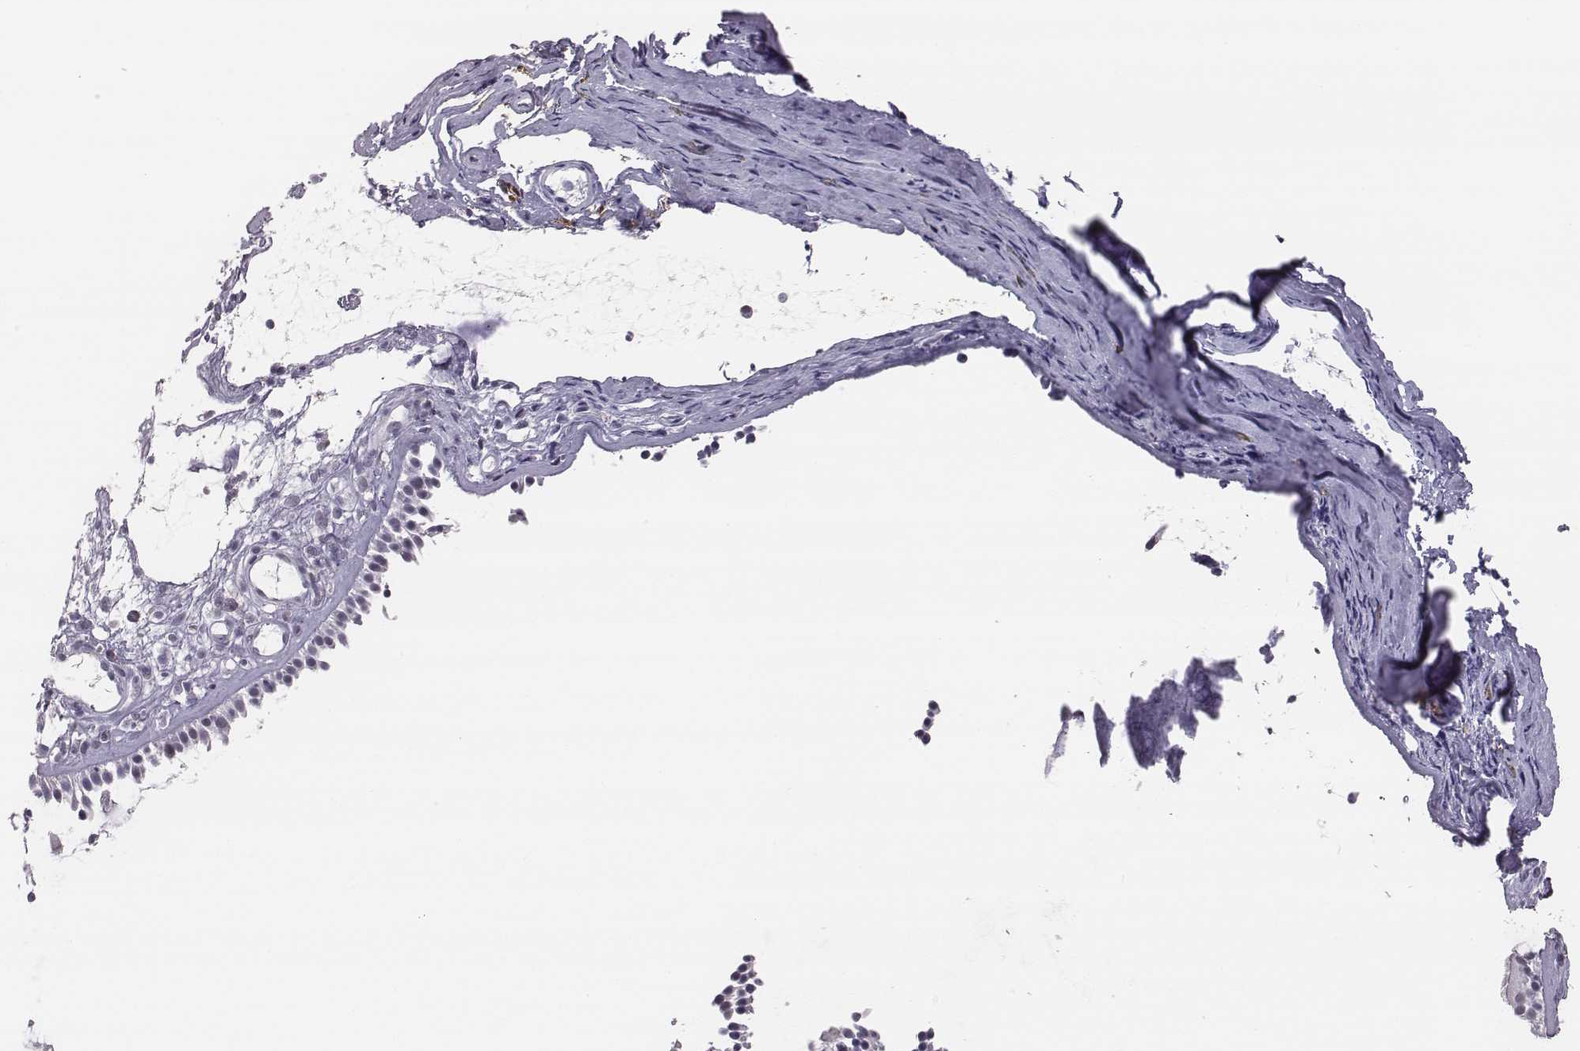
{"staining": {"intensity": "weak", "quantity": "25%-75%", "location": "nuclear"}, "tissue": "nasopharynx", "cell_type": "Respiratory epithelial cells", "image_type": "normal", "snomed": [{"axis": "morphology", "description": "Normal tissue, NOS"}, {"axis": "topography", "description": "Nasopharynx"}], "caption": "Immunohistochemical staining of normal human nasopharynx demonstrates low levels of weak nuclear staining in about 25%-75% of respiratory epithelial cells.", "gene": "ACOD1", "patient": {"sex": "male", "age": 68}}